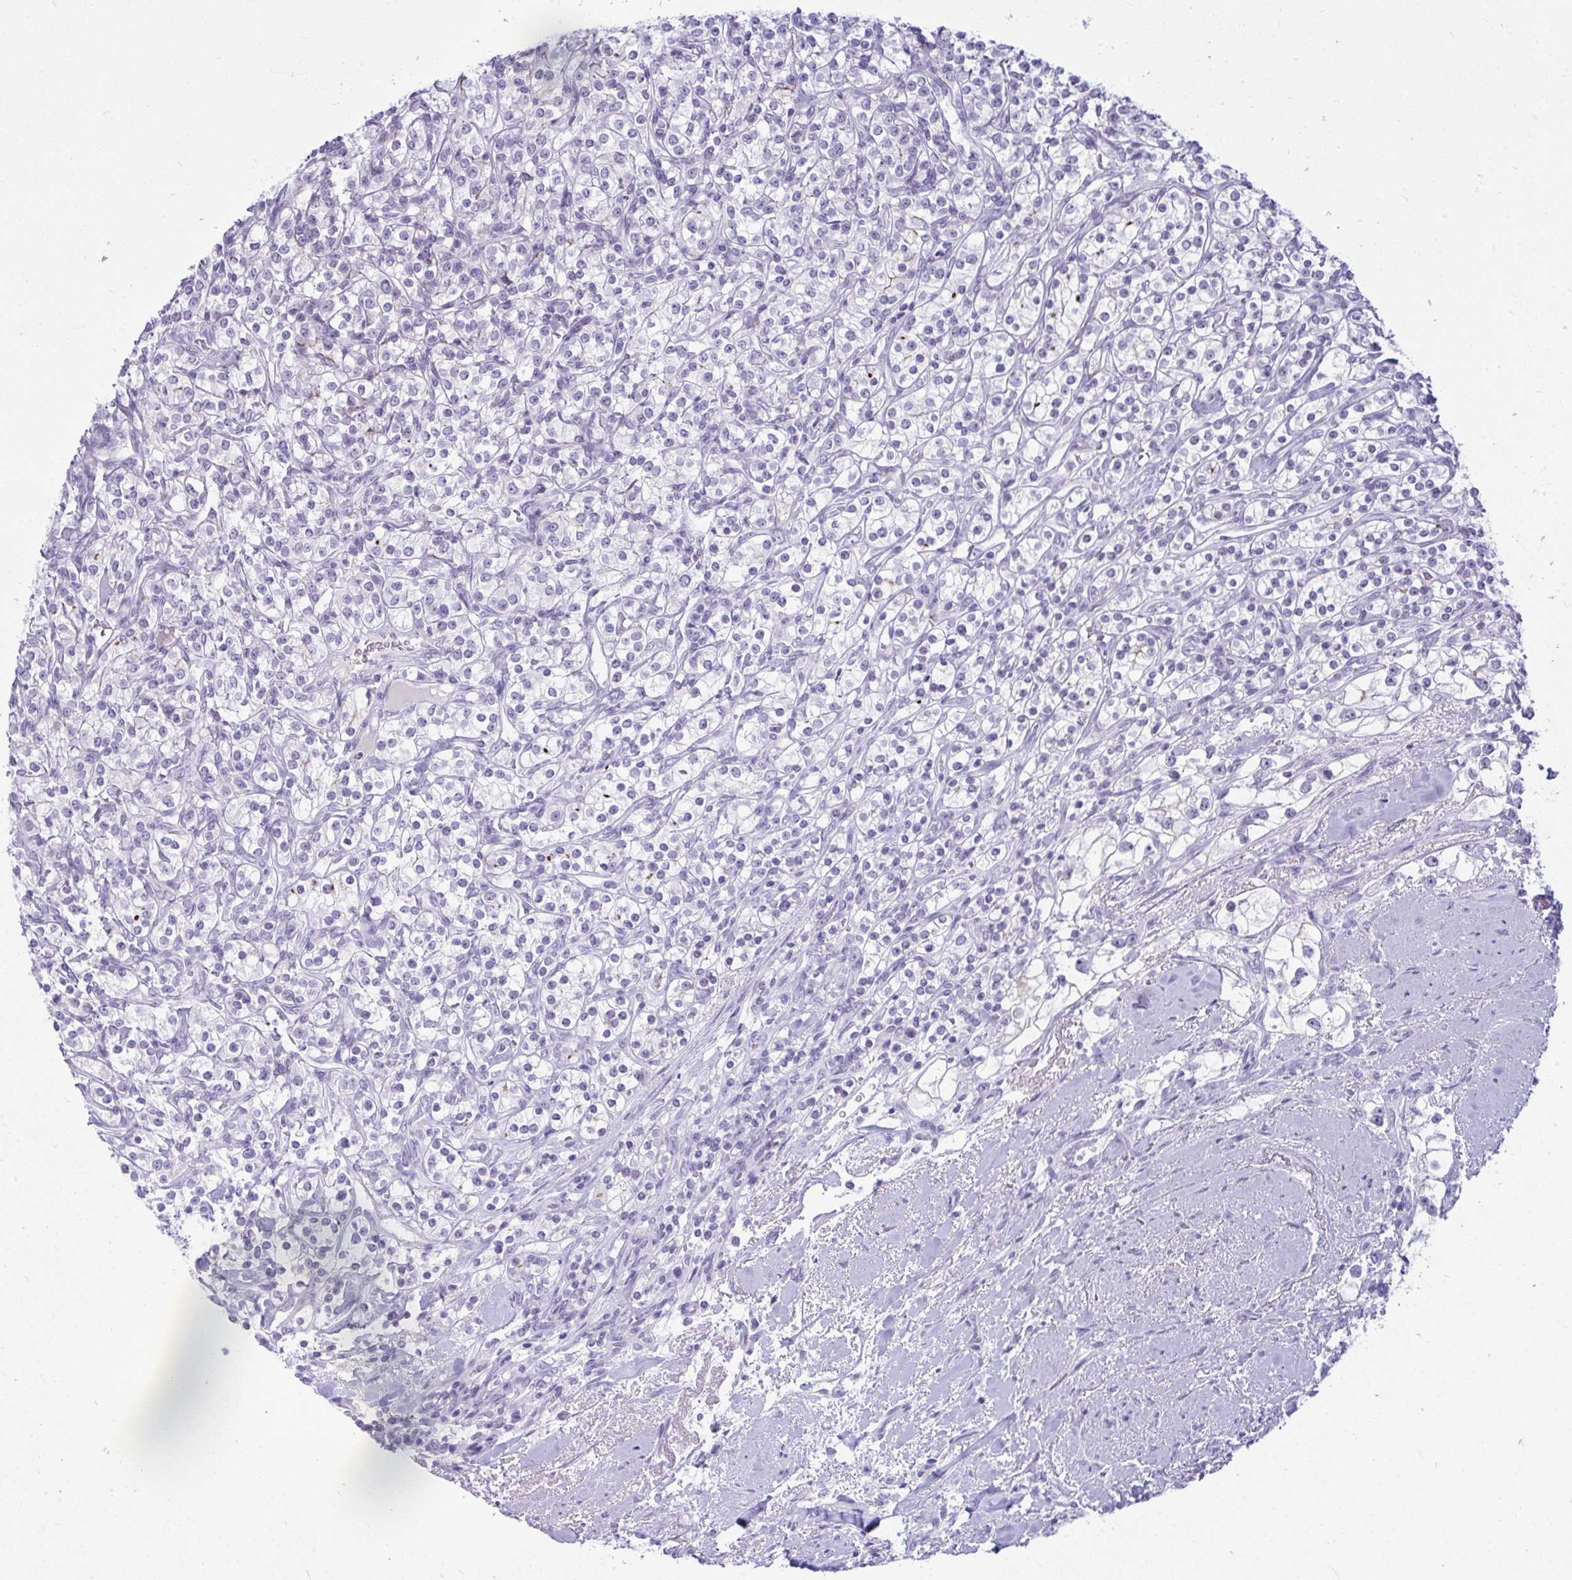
{"staining": {"intensity": "negative", "quantity": "none", "location": "none"}, "tissue": "renal cancer", "cell_type": "Tumor cells", "image_type": "cancer", "snomed": [{"axis": "morphology", "description": "Adenocarcinoma, NOS"}, {"axis": "topography", "description": "Kidney"}], "caption": "Immunohistochemical staining of renal cancer reveals no significant expression in tumor cells.", "gene": "OR5F1", "patient": {"sex": "male", "age": 77}}